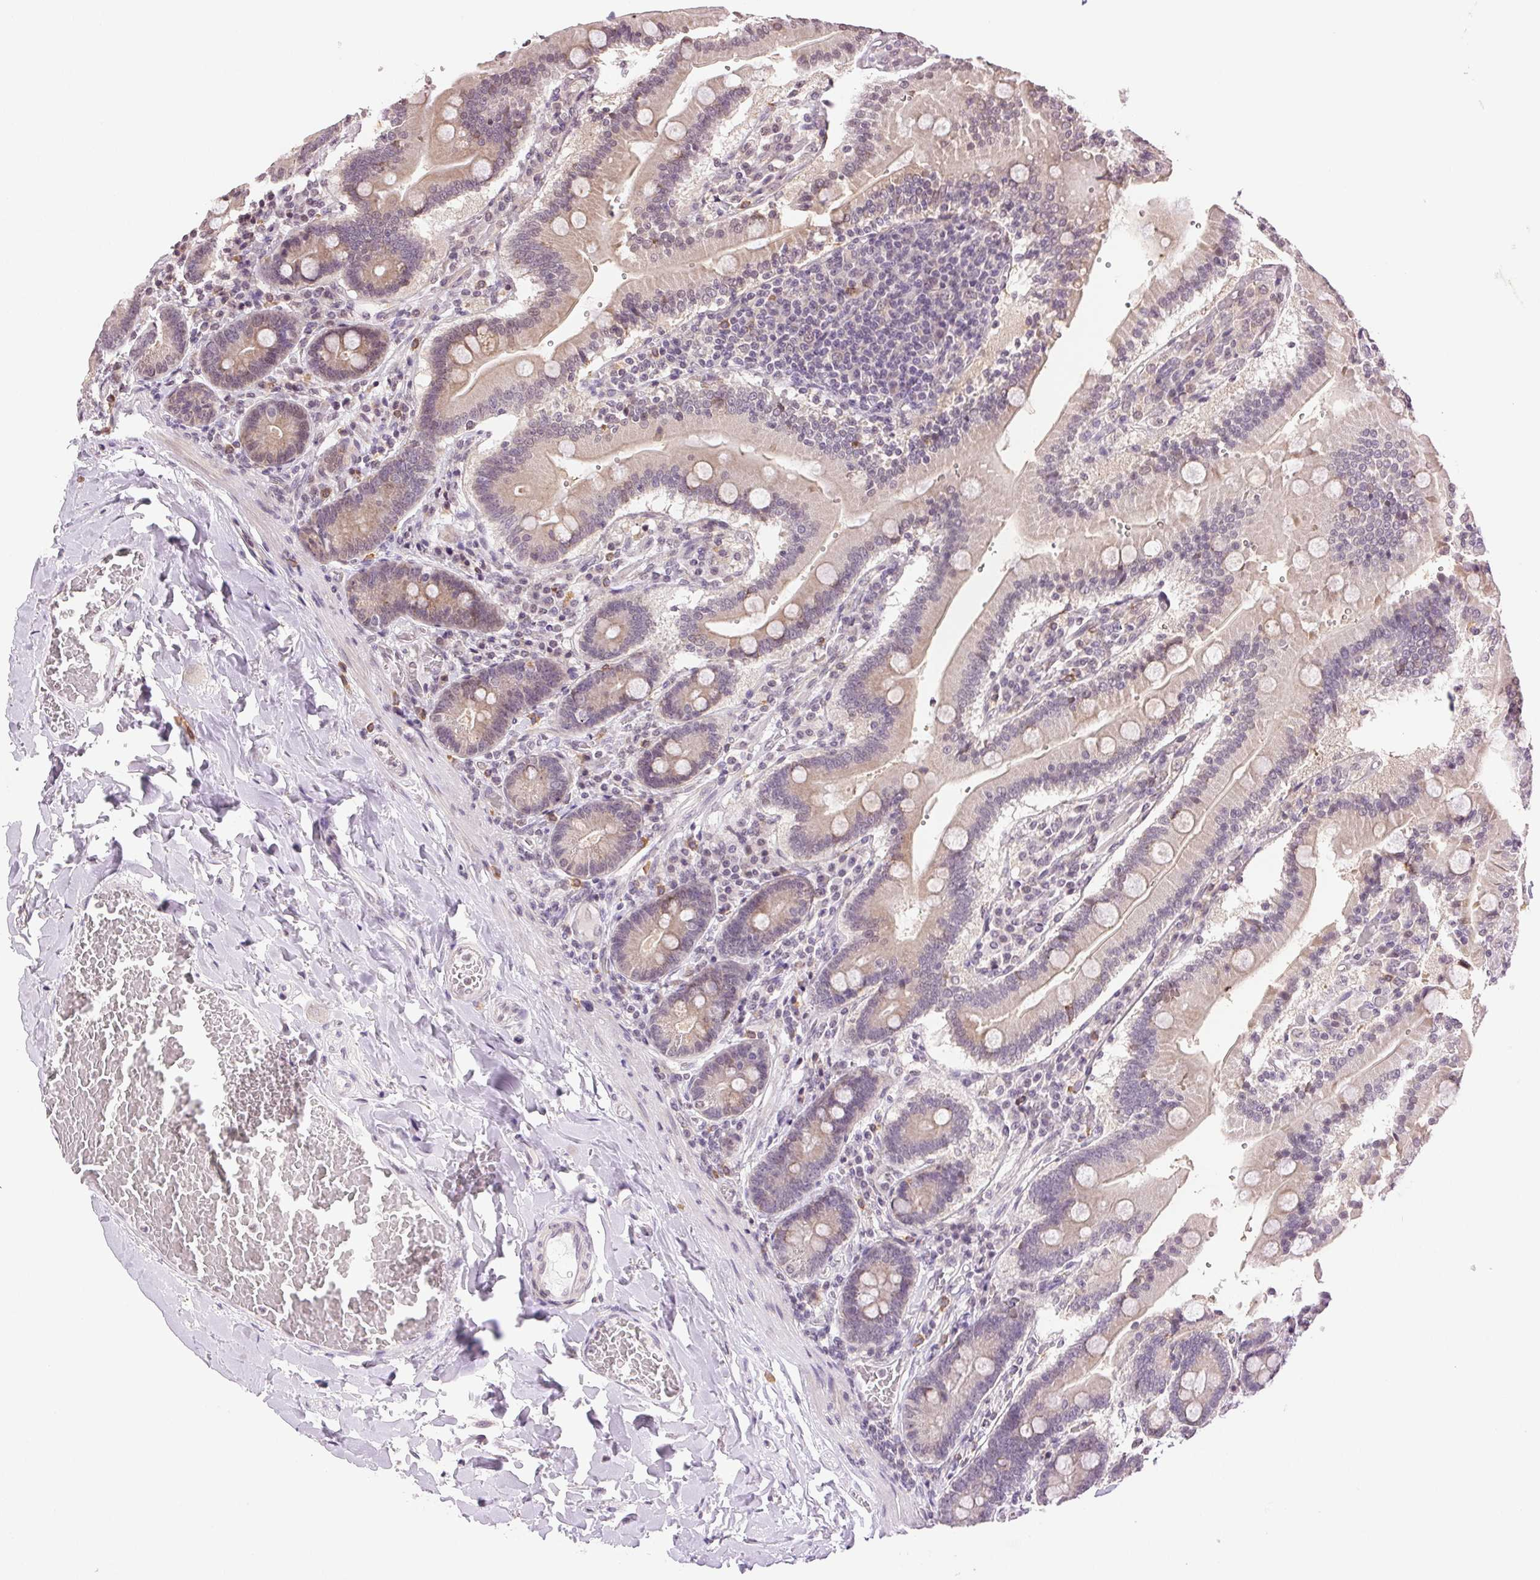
{"staining": {"intensity": "weak", "quantity": "25%-75%", "location": "cytoplasmic/membranous"}, "tissue": "duodenum", "cell_type": "Glandular cells", "image_type": "normal", "snomed": [{"axis": "morphology", "description": "Normal tissue, NOS"}, {"axis": "topography", "description": "Duodenum"}], "caption": "IHC image of normal duodenum: human duodenum stained using immunohistochemistry shows low levels of weak protein expression localized specifically in the cytoplasmic/membranous of glandular cells, appearing as a cytoplasmic/membranous brown color.", "gene": "TNNT3", "patient": {"sex": "female", "age": 62}}